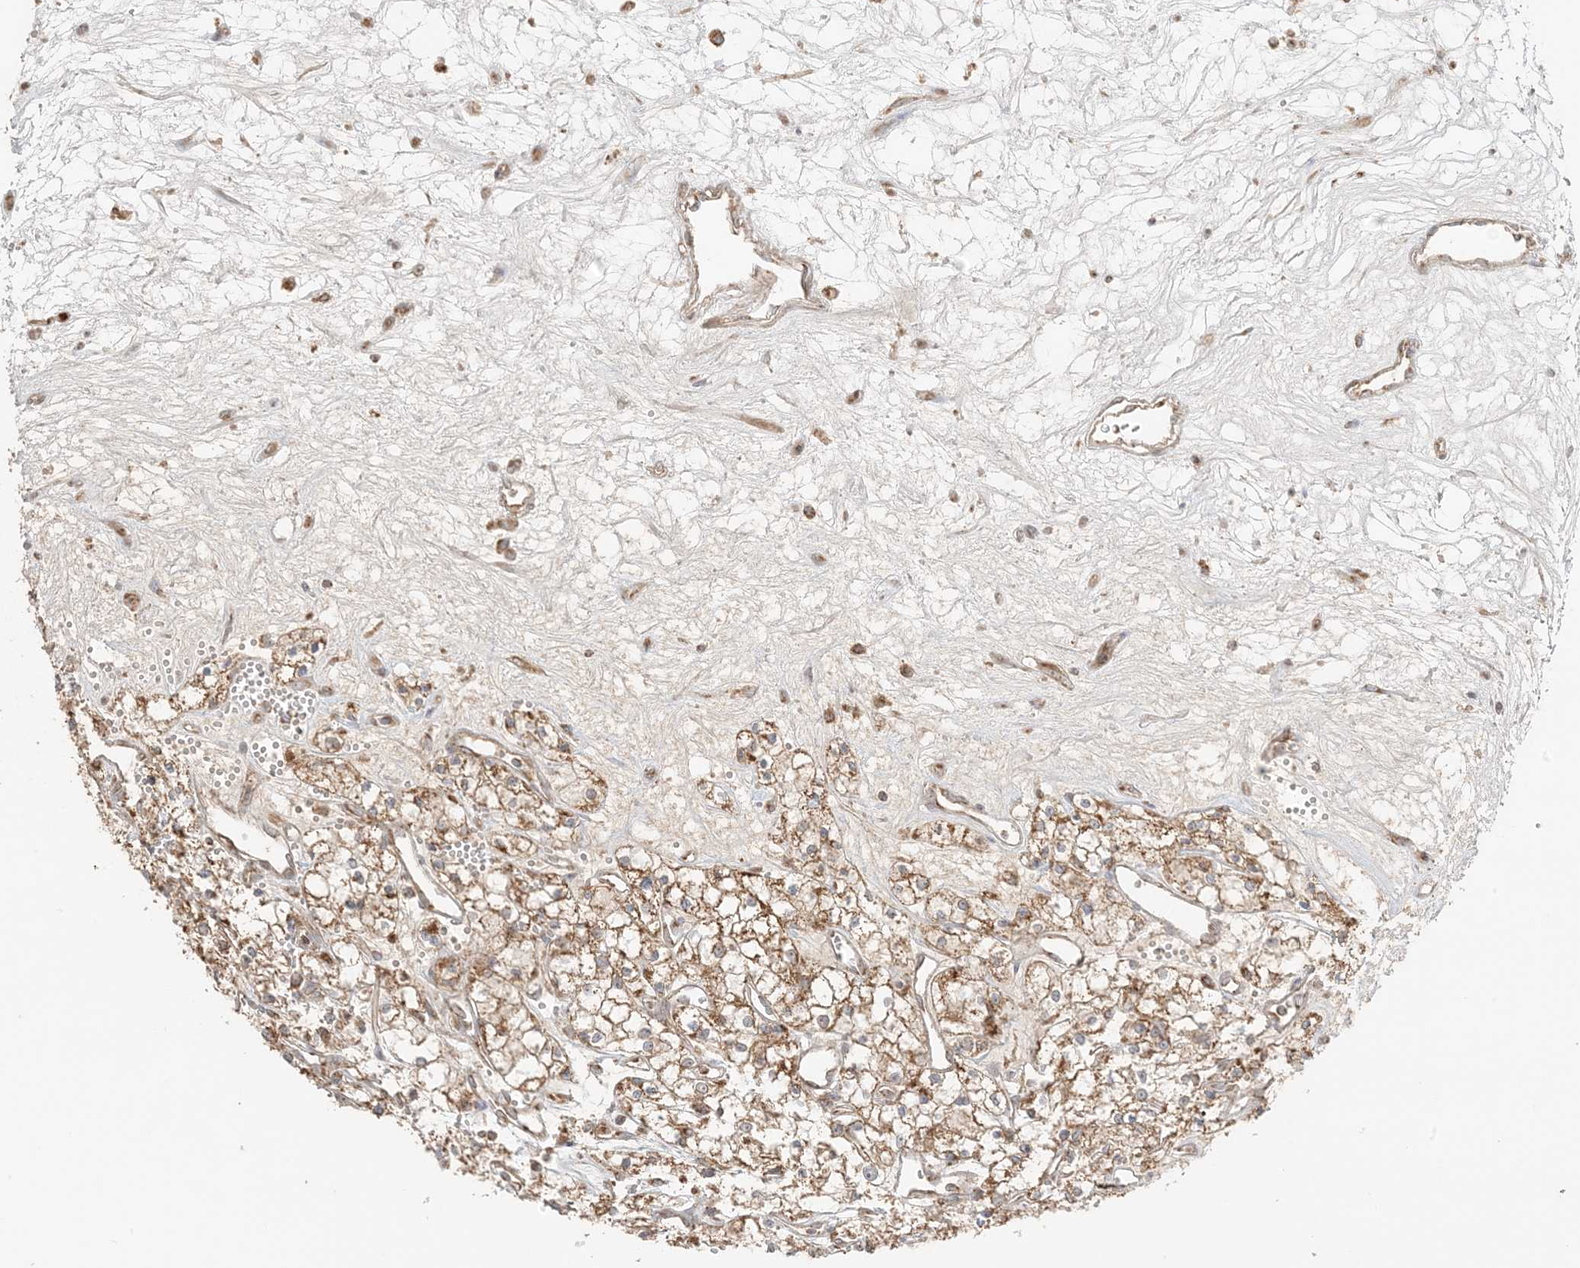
{"staining": {"intensity": "moderate", "quantity": ">75%", "location": "cytoplasmic/membranous"}, "tissue": "renal cancer", "cell_type": "Tumor cells", "image_type": "cancer", "snomed": [{"axis": "morphology", "description": "Adenocarcinoma, NOS"}, {"axis": "topography", "description": "Kidney"}], "caption": "DAB (3,3'-diaminobenzidine) immunohistochemical staining of adenocarcinoma (renal) exhibits moderate cytoplasmic/membranous protein staining in approximately >75% of tumor cells. (DAB = brown stain, brightfield microscopy at high magnification).", "gene": "N4BP3", "patient": {"sex": "male", "age": 59}}